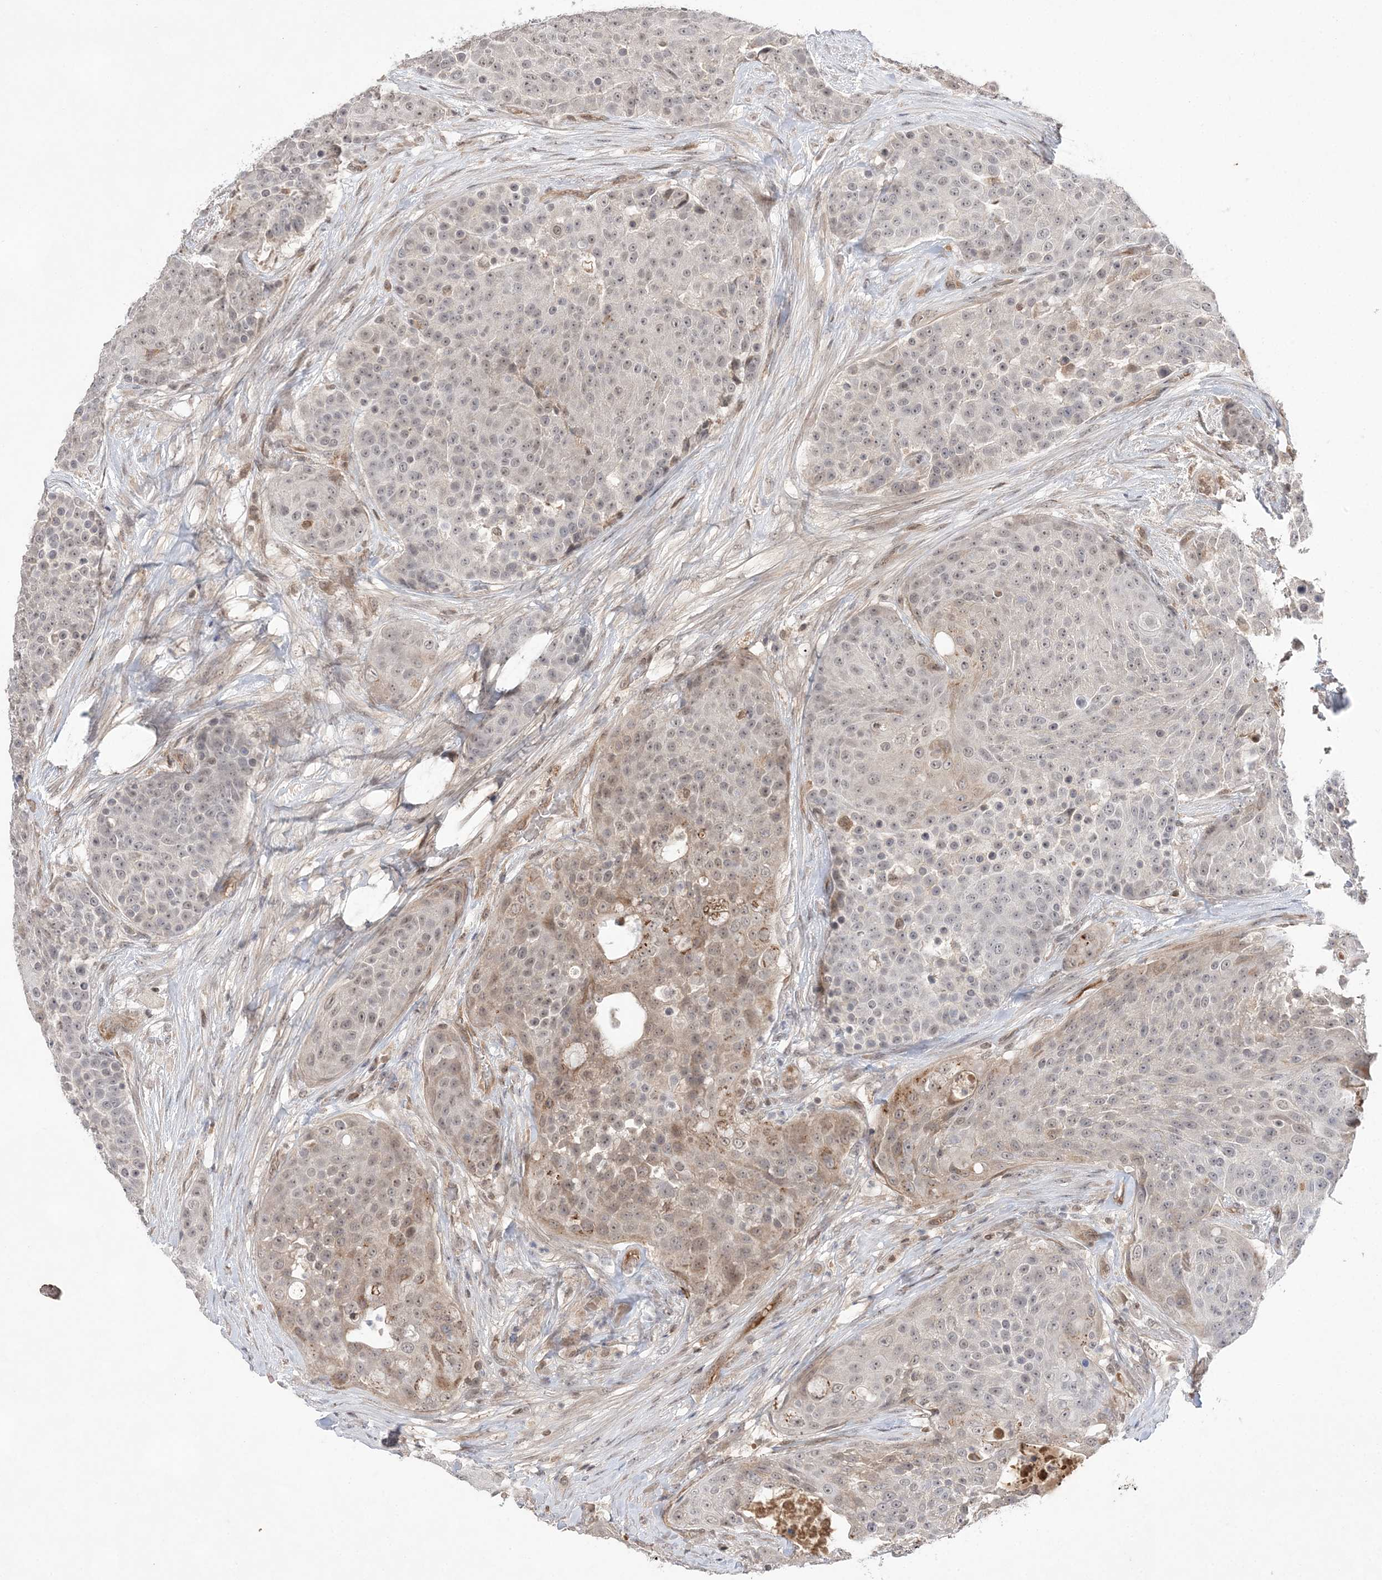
{"staining": {"intensity": "weak", "quantity": "<25%", "location": "cytoplasmic/membranous,nuclear"}, "tissue": "urothelial cancer", "cell_type": "Tumor cells", "image_type": "cancer", "snomed": [{"axis": "morphology", "description": "Urothelial carcinoma, High grade"}, {"axis": "topography", "description": "Urinary bladder"}], "caption": "Immunohistochemical staining of human high-grade urothelial carcinoma displays no significant staining in tumor cells.", "gene": "TMEM132B", "patient": {"sex": "female", "age": 63}}